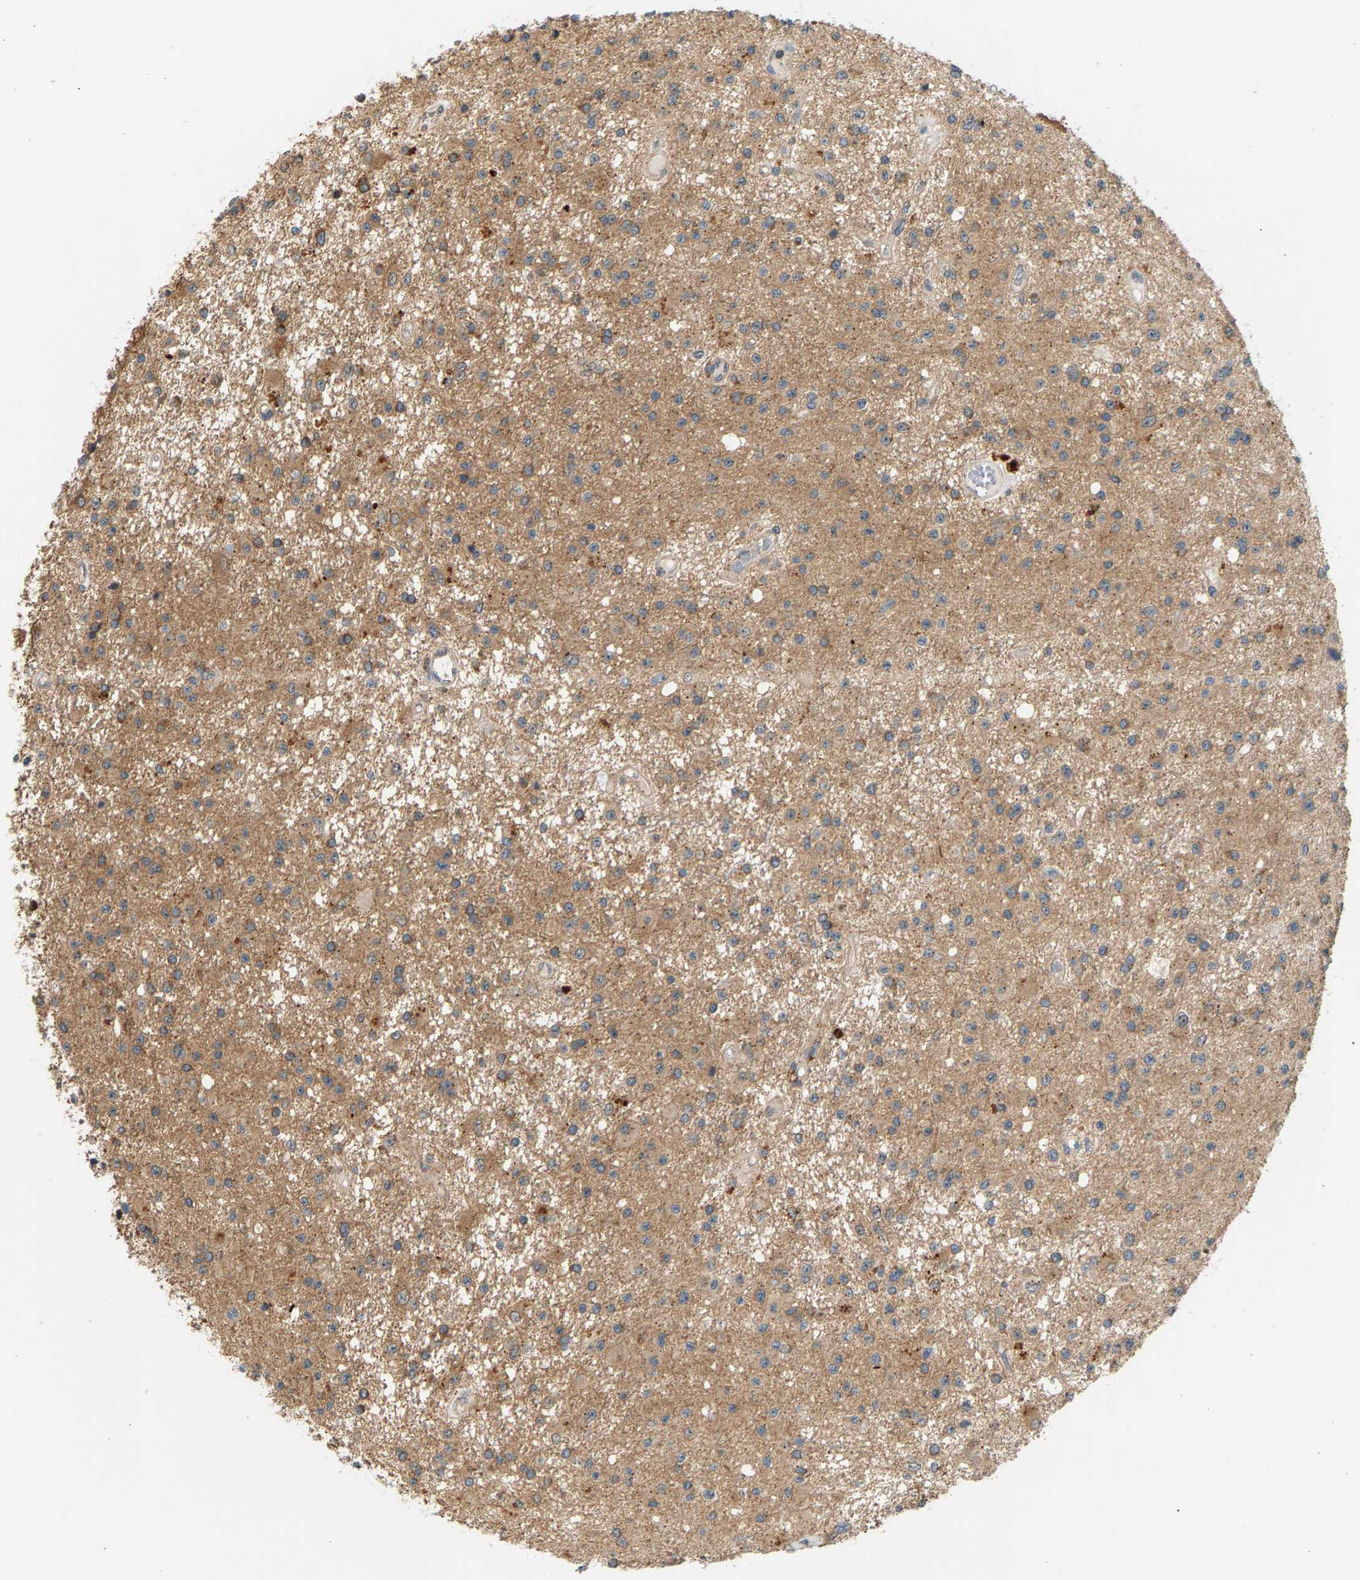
{"staining": {"intensity": "moderate", "quantity": ">75%", "location": "cytoplasmic/membranous"}, "tissue": "glioma", "cell_type": "Tumor cells", "image_type": "cancer", "snomed": [{"axis": "morphology", "description": "Glioma, malignant, Low grade"}, {"axis": "topography", "description": "Brain"}], "caption": "Malignant glioma (low-grade) stained with immunohistochemistry exhibits moderate cytoplasmic/membranous positivity in approximately >75% of tumor cells.", "gene": "MAP2K5", "patient": {"sex": "male", "age": 58}}